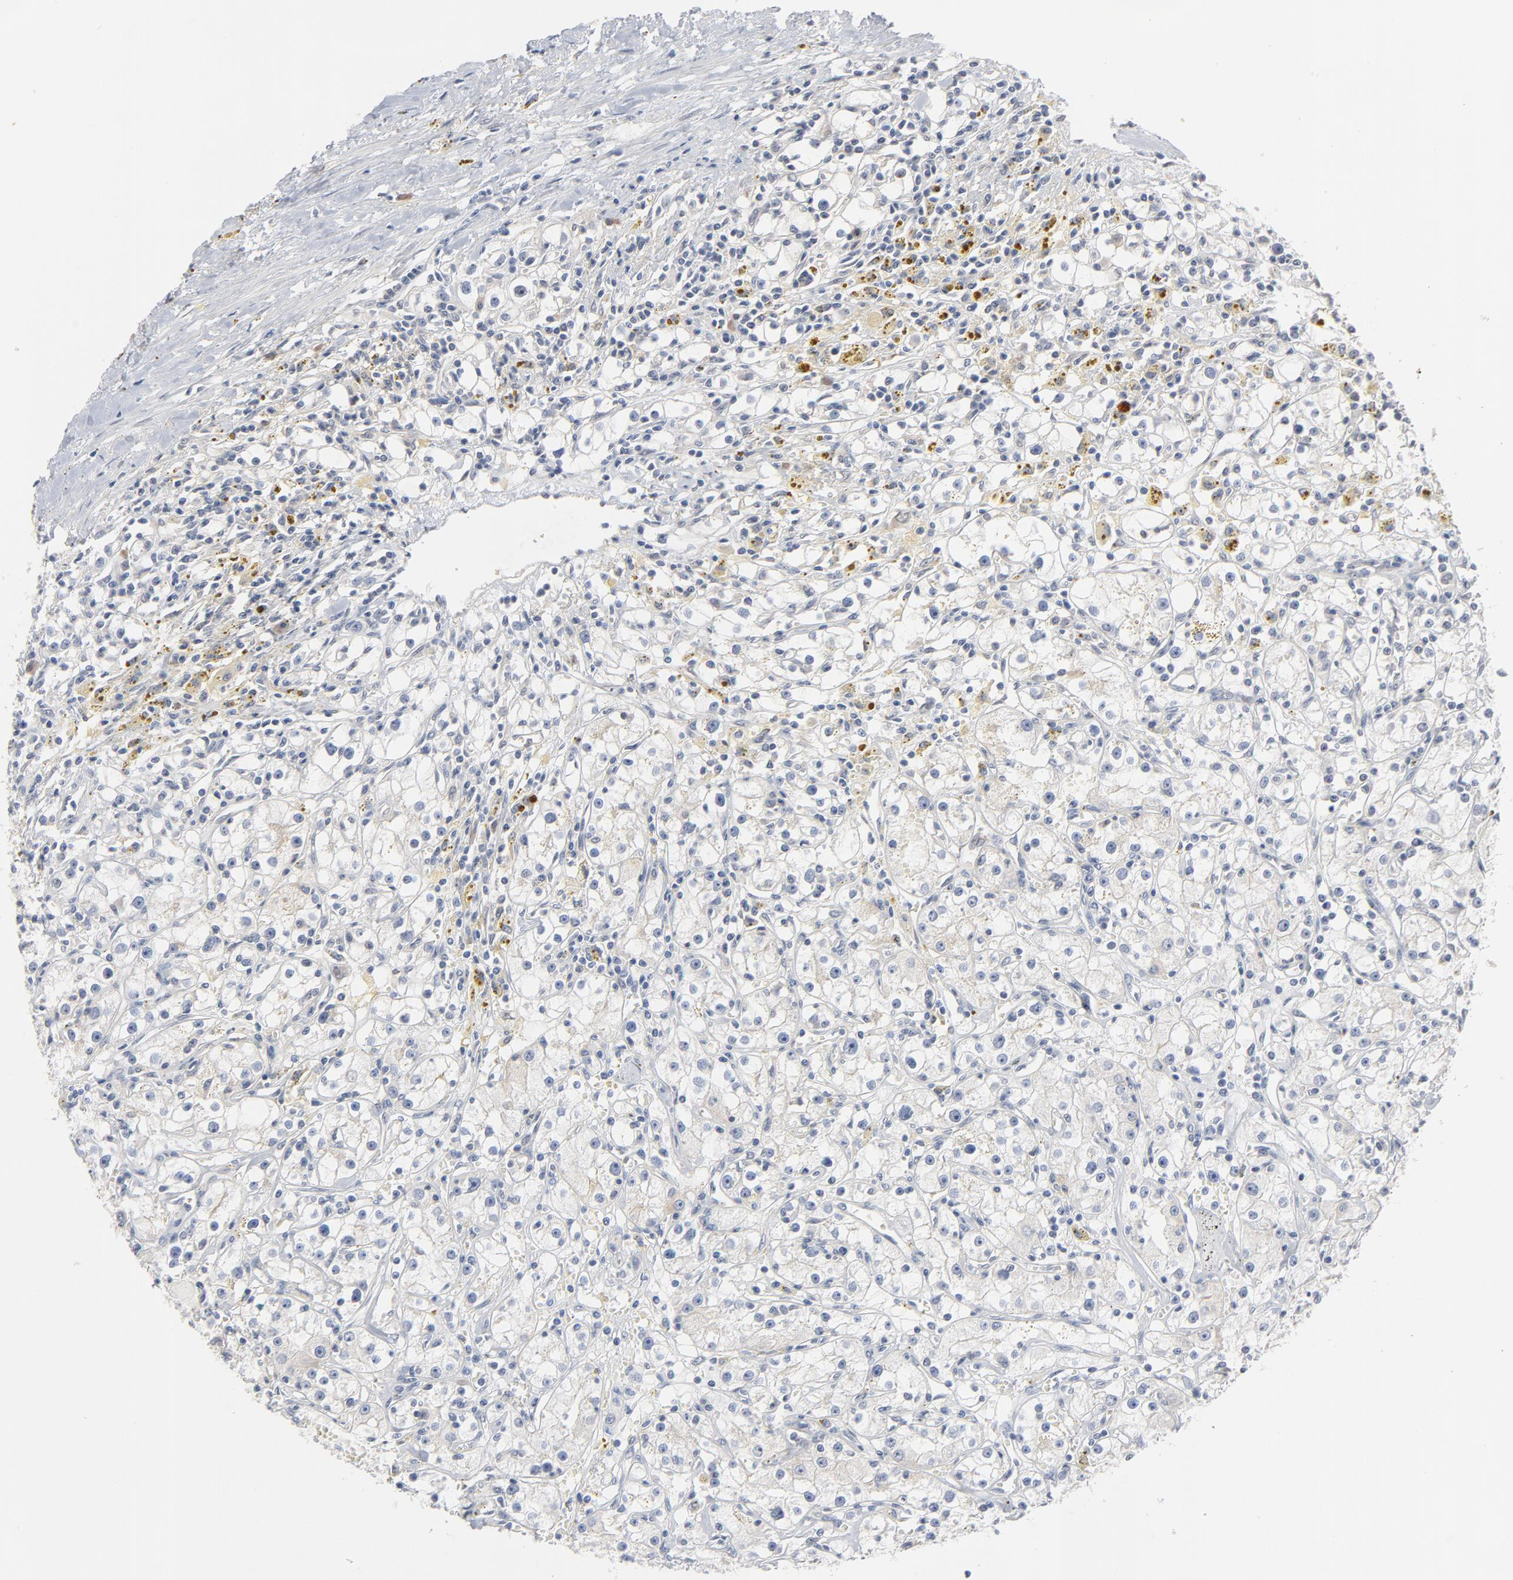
{"staining": {"intensity": "negative", "quantity": "none", "location": "none"}, "tissue": "renal cancer", "cell_type": "Tumor cells", "image_type": "cancer", "snomed": [{"axis": "morphology", "description": "Adenocarcinoma, NOS"}, {"axis": "topography", "description": "Kidney"}], "caption": "Immunohistochemistry of renal cancer shows no expression in tumor cells.", "gene": "EPCAM", "patient": {"sex": "male", "age": 56}}